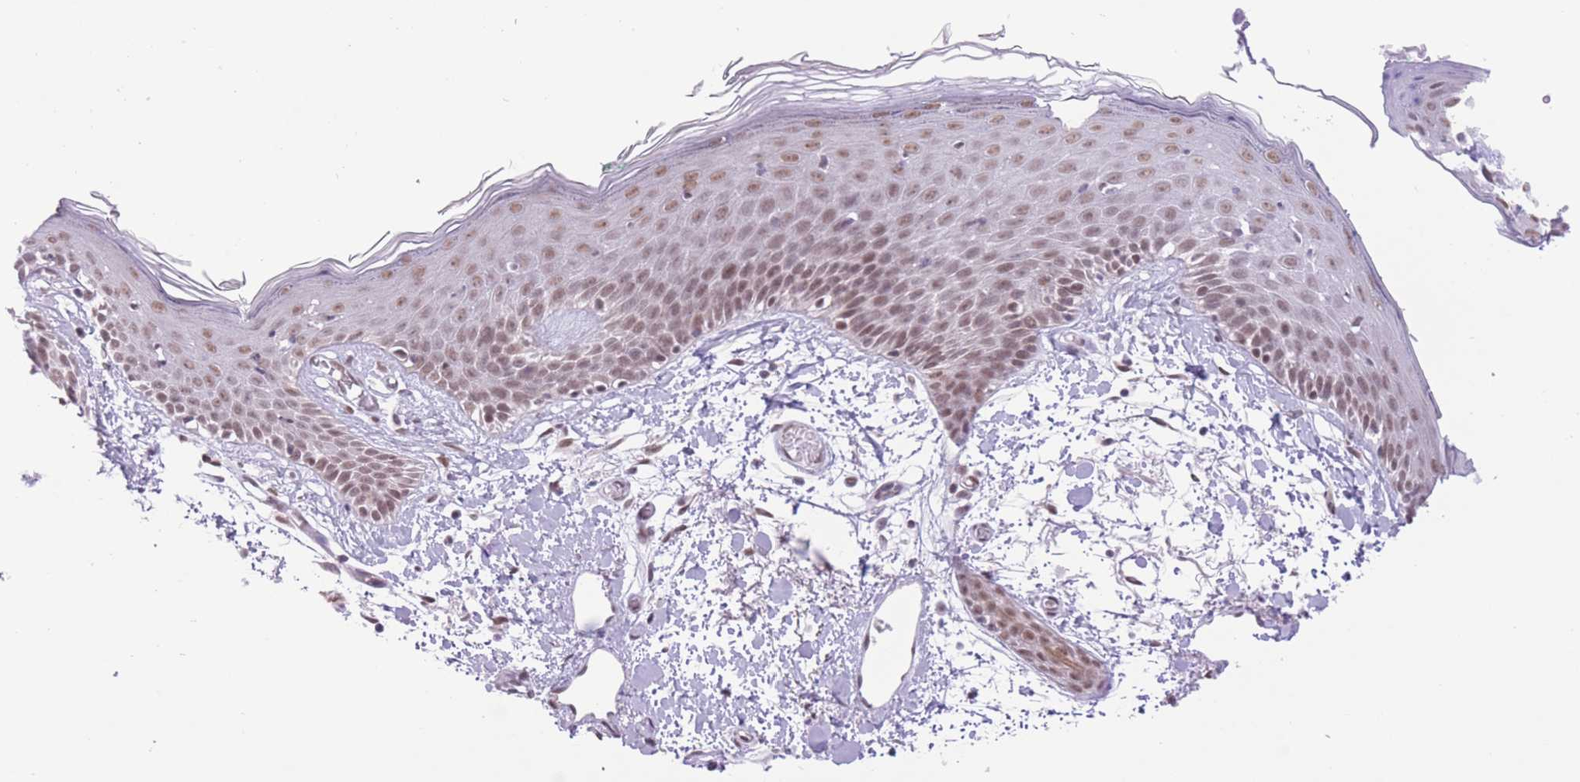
{"staining": {"intensity": "negative", "quantity": "none", "location": "none"}, "tissue": "skin", "cell_type": "Fibroblasts", "image_type": "normal", "snomed": [{"axis": "morphology", "description": "Normal tissue, NOS"}, {"axis": "topography", "description": "Skin"}], "caption": "DAB (3,3'-diaminobenzidine) immunohistochemical staining of unremarkable human skin shows no significant staining in fibroblasts.", "gene": "ZBED5", "patient": {"sex": "male", "age": 79}}